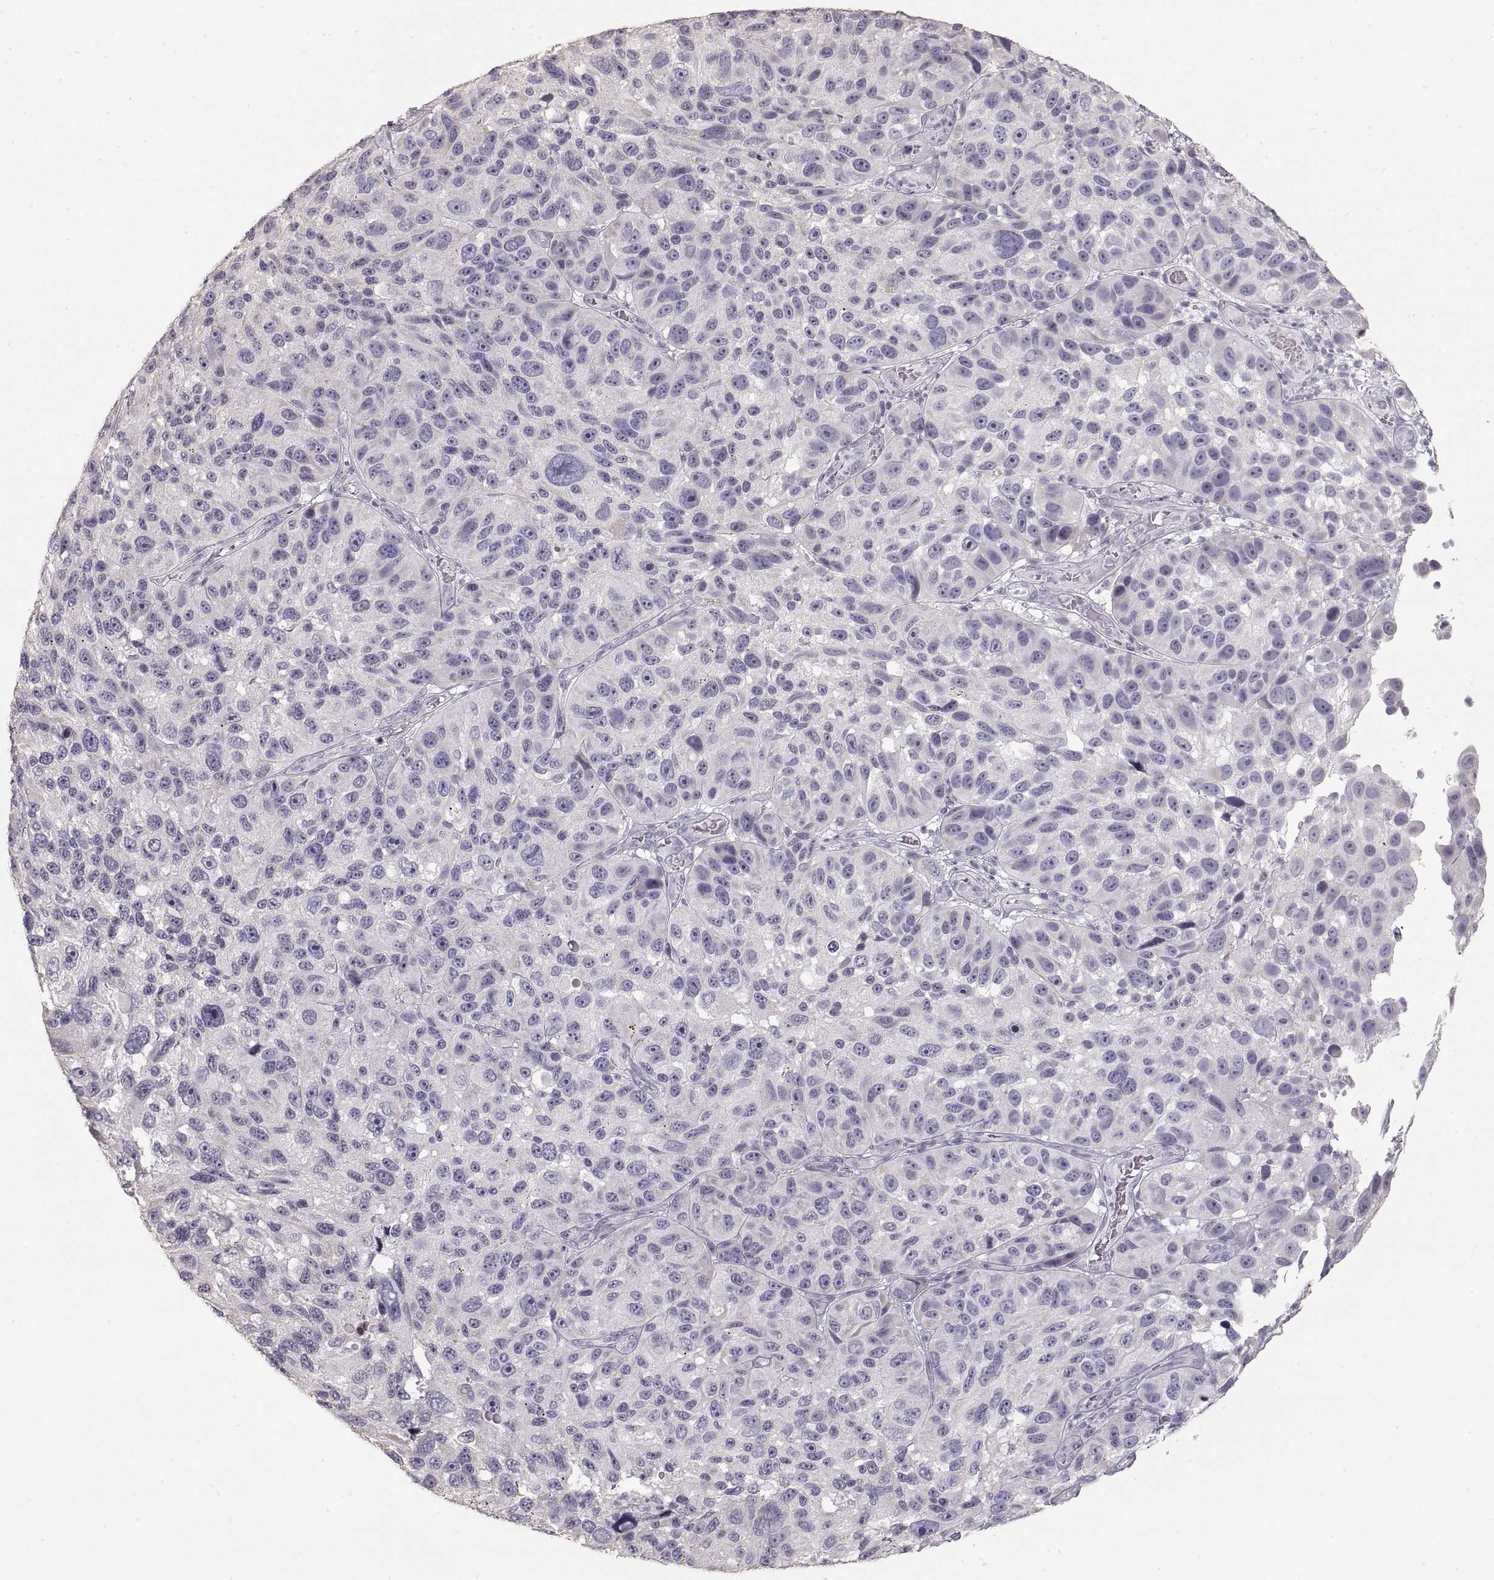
{"staining": {"intensity": "negative", "quantity": "none", "location": "none"}, "tissue": "melanoma", "cell_type": "Tumor cells", "image_type": "cancer", "snomed": [{"axis": "morphology", "description": "Malignant melanoma, NOS"}, {"axis": "topography", "description": "Skin"}], "caption": "IHC of human melanoma displays no positivity in tumor cells. The staining was performed using DAB (3,3'-diaminobenzidine) to visualize the protein expression in brown, while the nuclei were stained in blue with hematoxylin (Magnification: 20x).", "gene": "ZP3", "patient": {"sex": "male", "age": 53}}